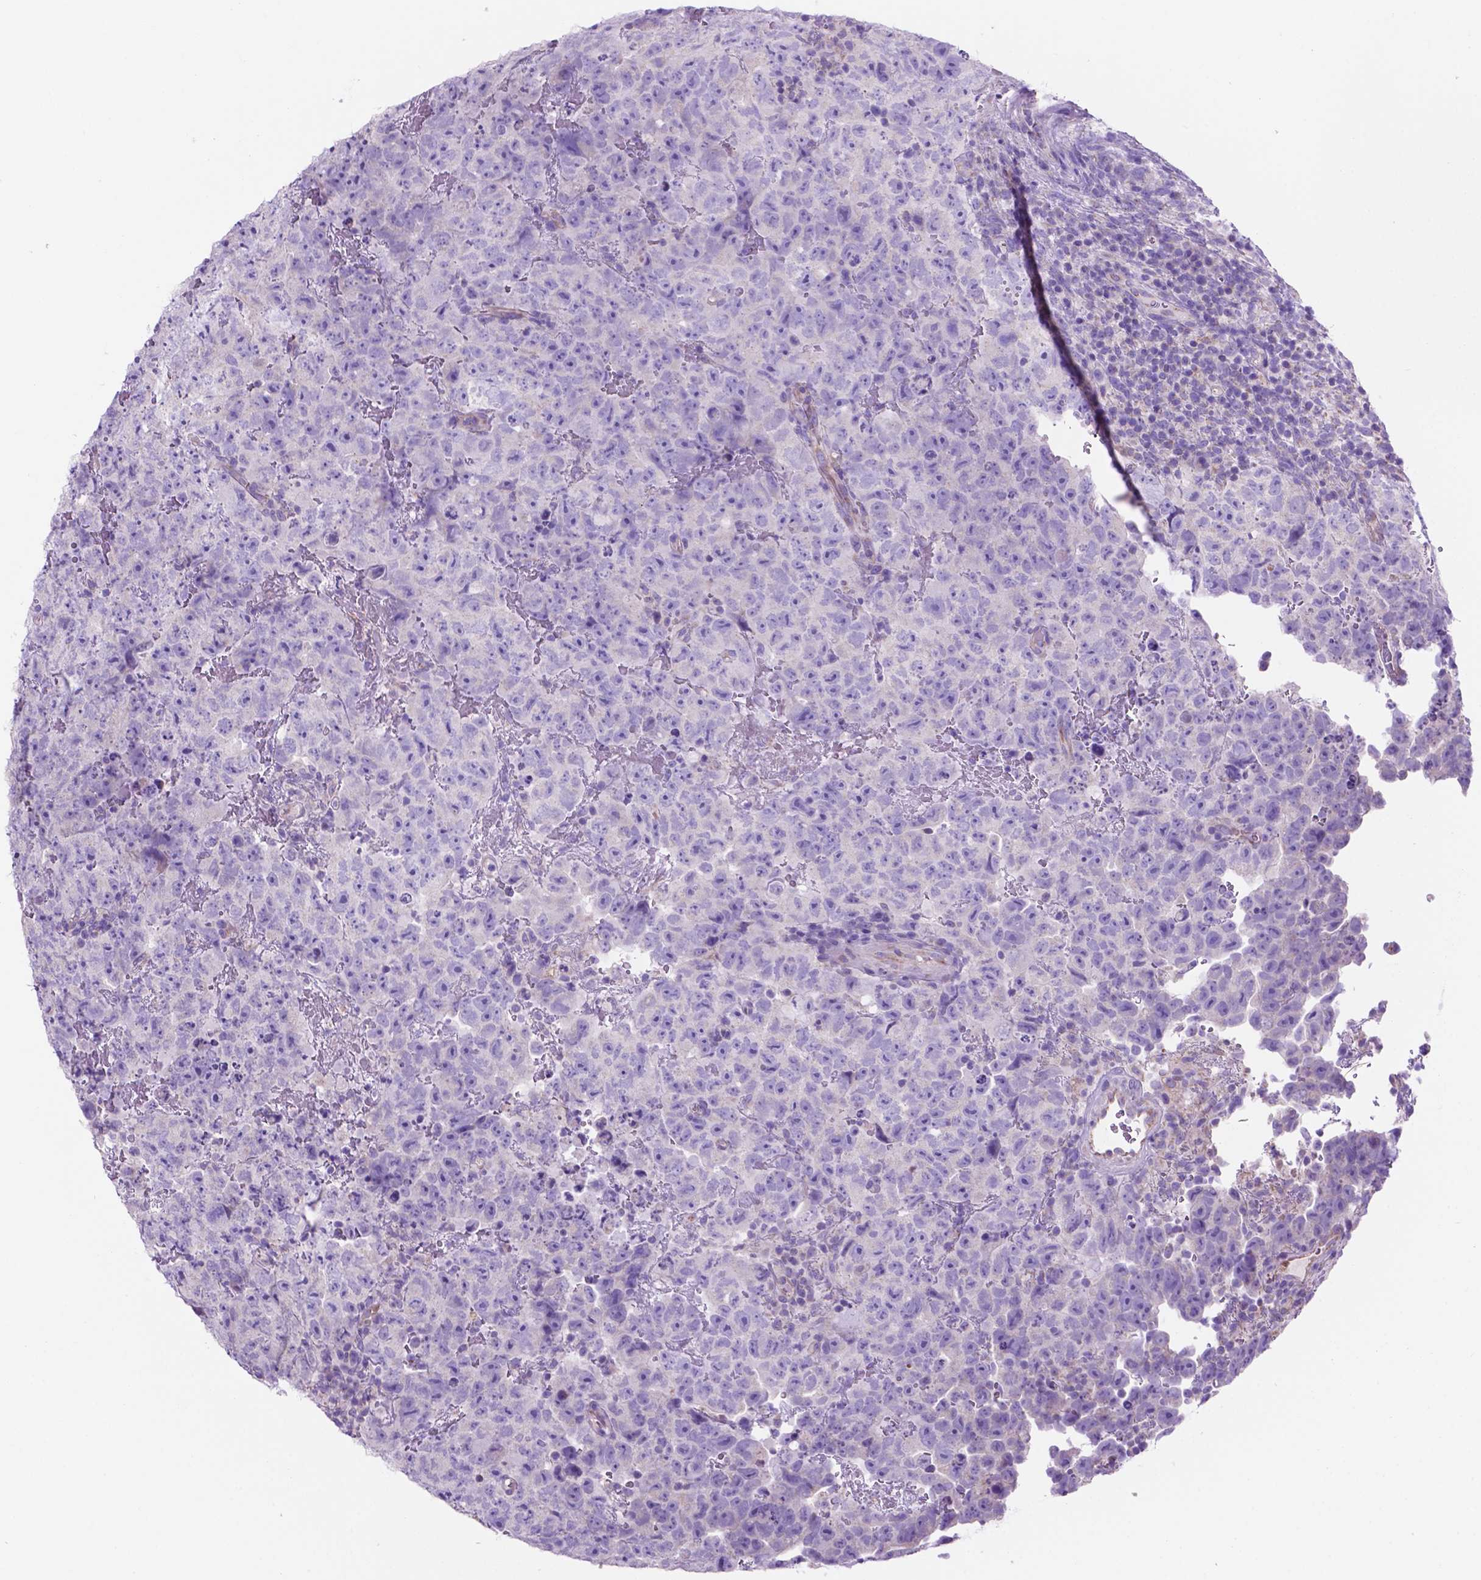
{"staining": {"intensity": "negative", "quantity": "none", "location": "none"}, "tissue": "testis cancer", "cell_type": "Tumor cells", "image_type": "cancer", "snomed": [{"axis": "morphology", "description": "Carcinoma, Embryonal, NOS"}, {"axis": "topography", "description": "Testis"}], "caption": "Testis cancer (embryonal carcinoma) was stained to show a protein in brown. There is no significant expression in tumor cells.", "gene": "TMEM121B", "patient": {"sex": "male", "age": 24}}